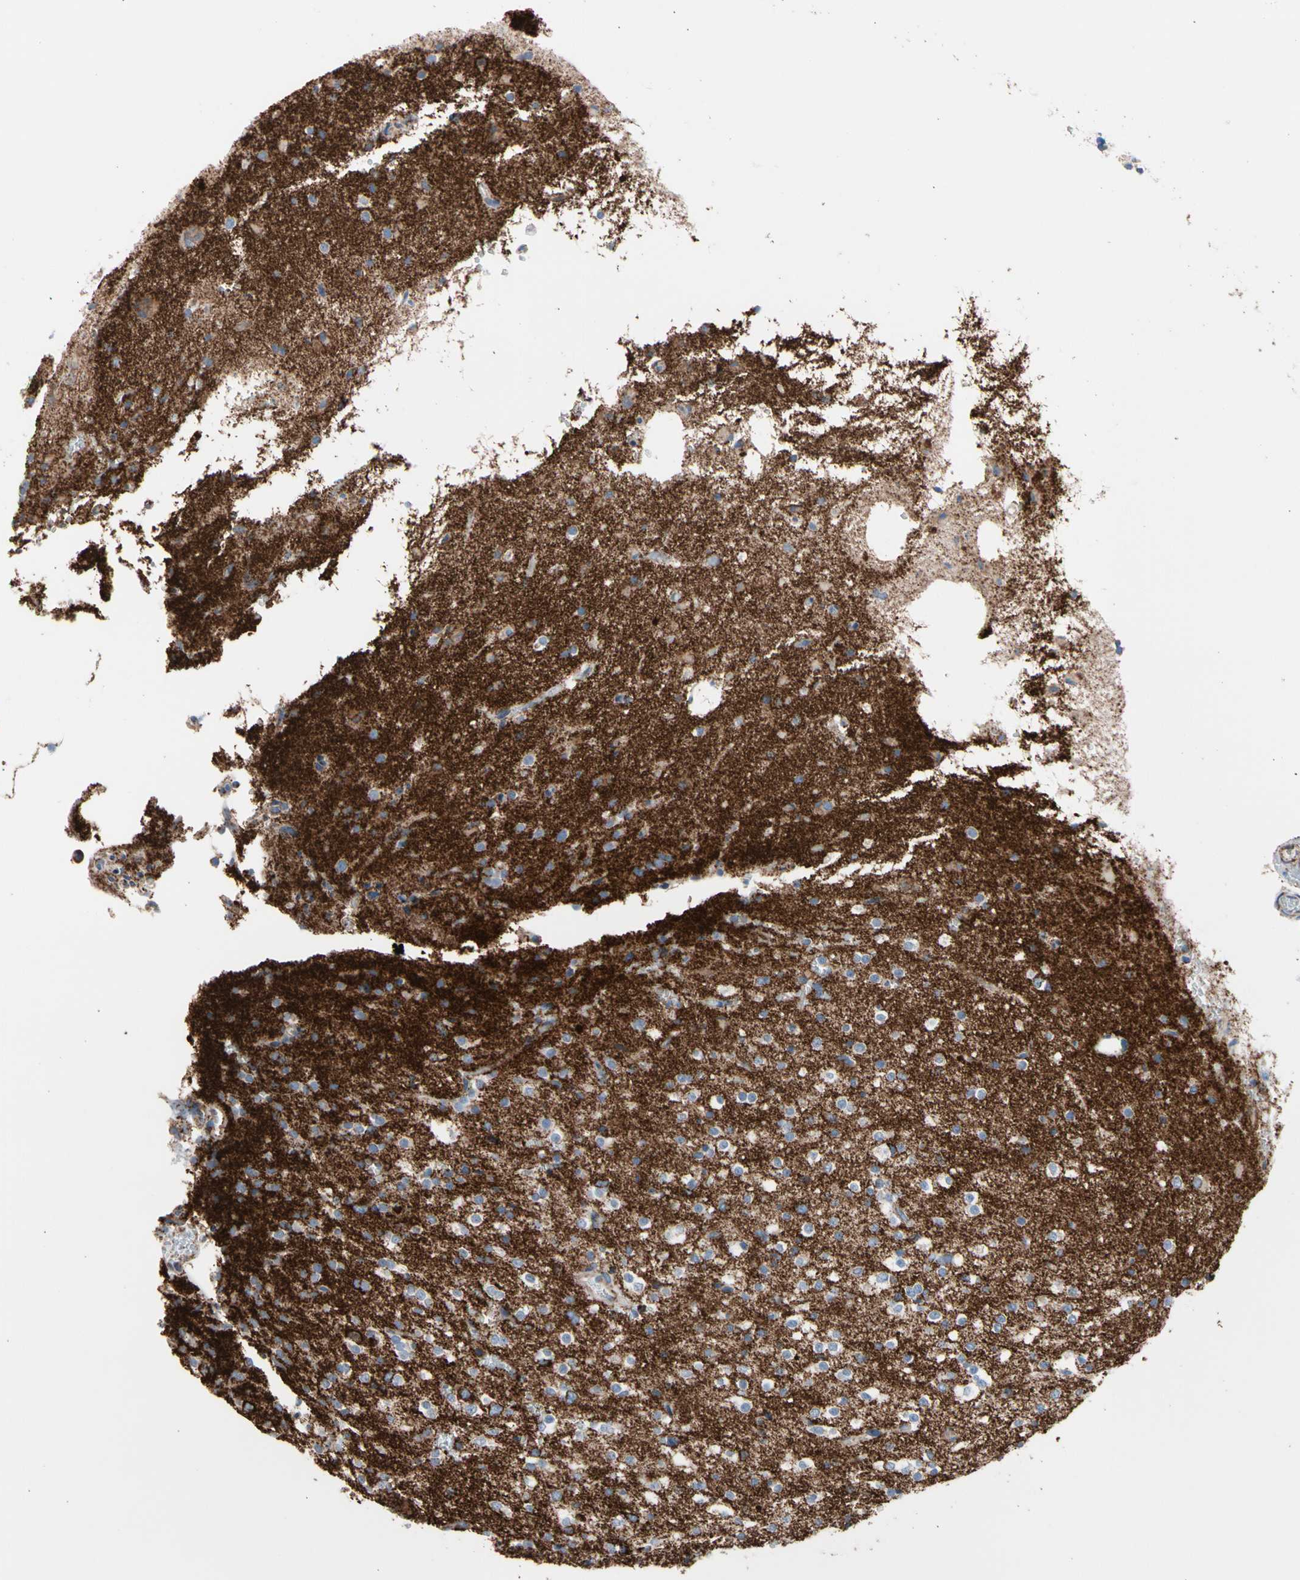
{"staining": {"intensity": "moderate", "quantity": "<25%", "location": "cytoplasmic/membranous"}, "tissue": "glioma", "cell_type": "Tumor cells", "image_type": "cancer", "snomed": [{"axis": "morphology", "description": "Glioma, malignant, High grade"}, {"axis": "topography", "description": "Brain"}], "caption": "The immunohistochemical stain labels moderate cytoplasmic/membranous positivity in tumor cells of glioma tissue.", "gene": "HK1", "patient": {"sex": "male", "age": 47}}